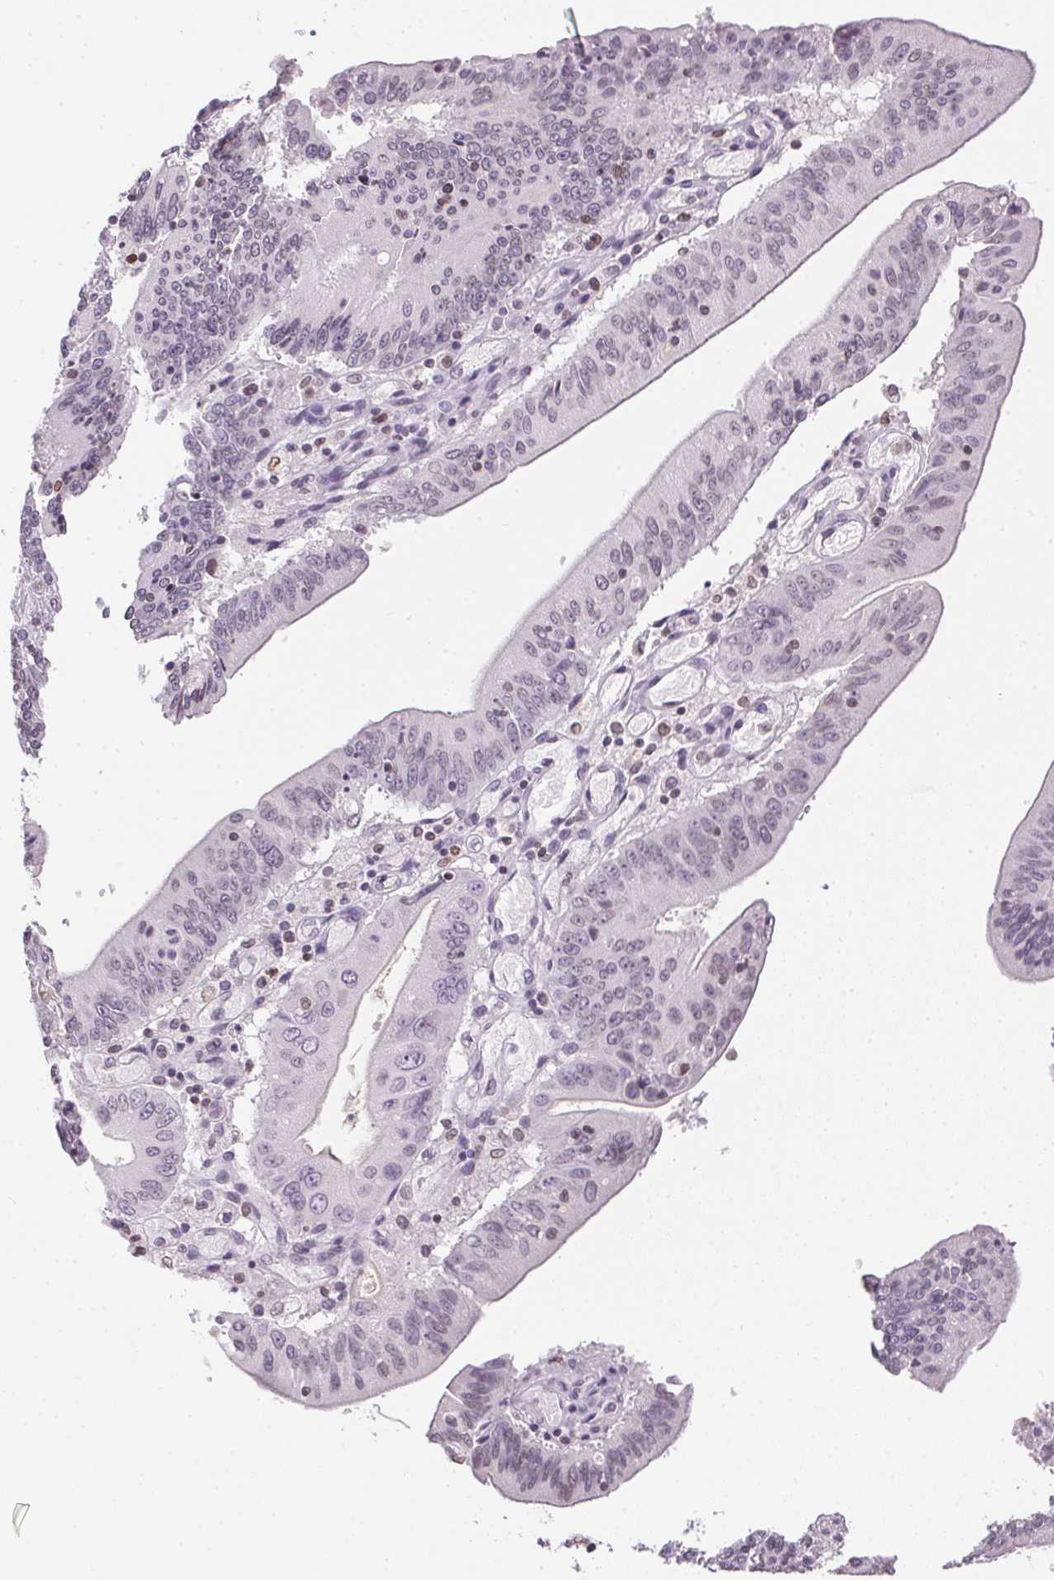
{"staining": {"intensity": "negative", "quantity": "none", "location": "none"}, "tissue": "stomach cancer", "cell_type": "Tumor cells", "image_type": "cancer", "snomed": [{"axis": "morphology", "description": "Adenocarcinoma, NOS"}, {"axis": "topography", "description": "Stomach, upper"}], "caption": "Immunohistochemistry photomicrograph of stomach adenocarcinoma stained for a protein (brown), which exhibits no staining in tumor cells. Nuclei are stained in blue.", "gene": "PRL", "patient": {"sex": "male", "age": 68}}